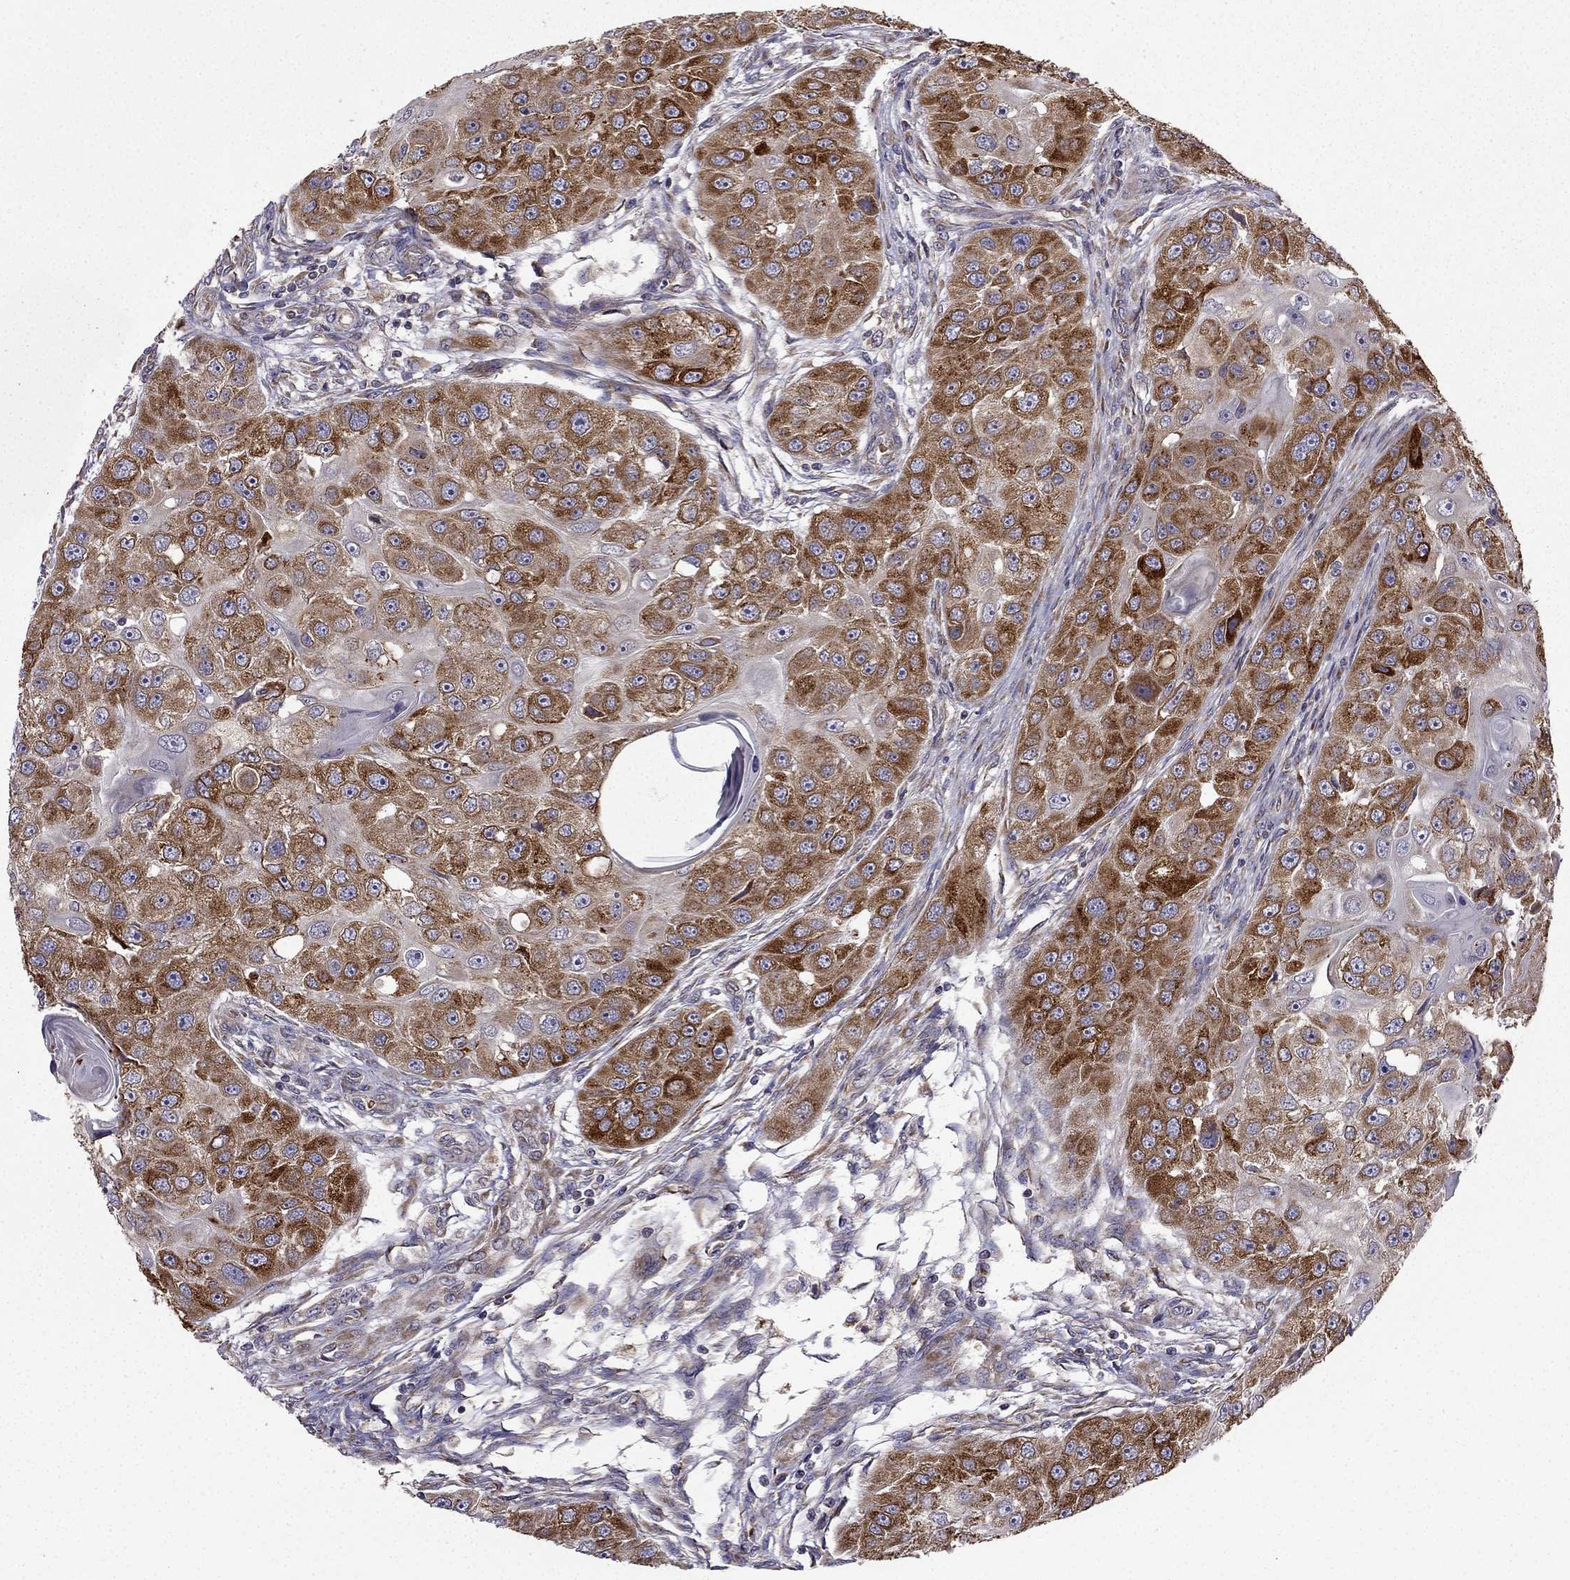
{"staining": {"intensity": "strong", "quantity": "25%-75%", "location": "cytoplasmic/membranous"}, "tissue": "head and neck cancer", "cell_type": "Tumor cells", "image_type": "cancer", "snomed": [{"axis": "morphology", "description": "Squamous cell carcinoma, NOS"}, {"axis": "topography", "description": "Head-Neck"}], "caption": "Protein analysis of head and neck cancer (squamous cell carcinoma) tissue exhibits strong cytoplasmic/membranous staining in about 25%-75% of tumor cells.", "gene": "B4GALT7", "patient": {"sex": "male", "age": 51}}